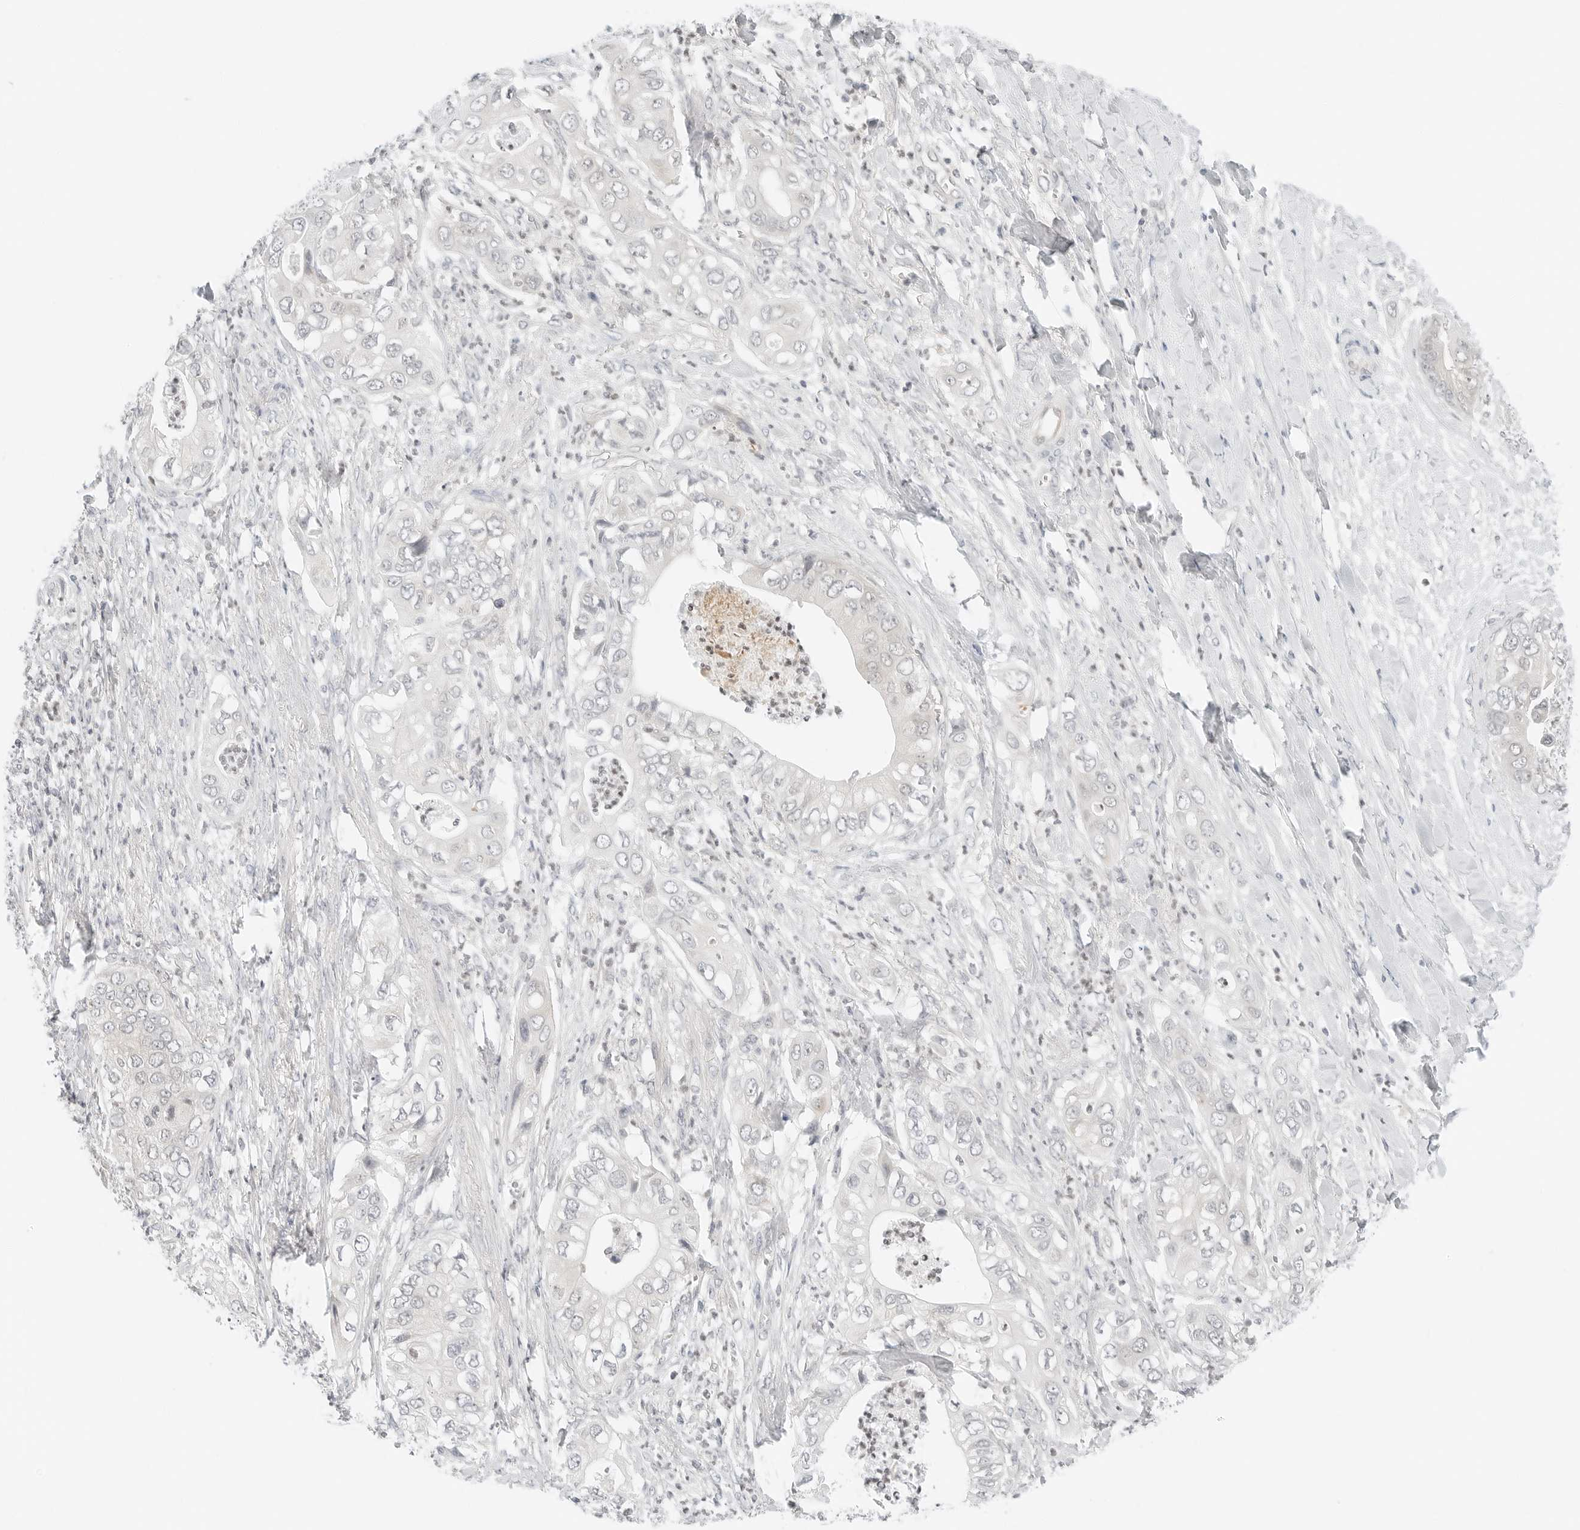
{"staining": {"intensity": "negative", "quantity": "none", "location": "none"}, "tissue": "pancreatic cancer", "cell_type": "Tumor cells", "image_type": "cancer", "snomed": [{"axis": "morphology", "description": "Adenocarcinoma, NOS"}, {"axis": "topography", "description": "Pancreas"}], "caption": "Tumor cells show no significant positivity in adenocarcinoma (pancreatic).", "gene": "IQCC", "patient": {"sex": "female", "age": 78}}